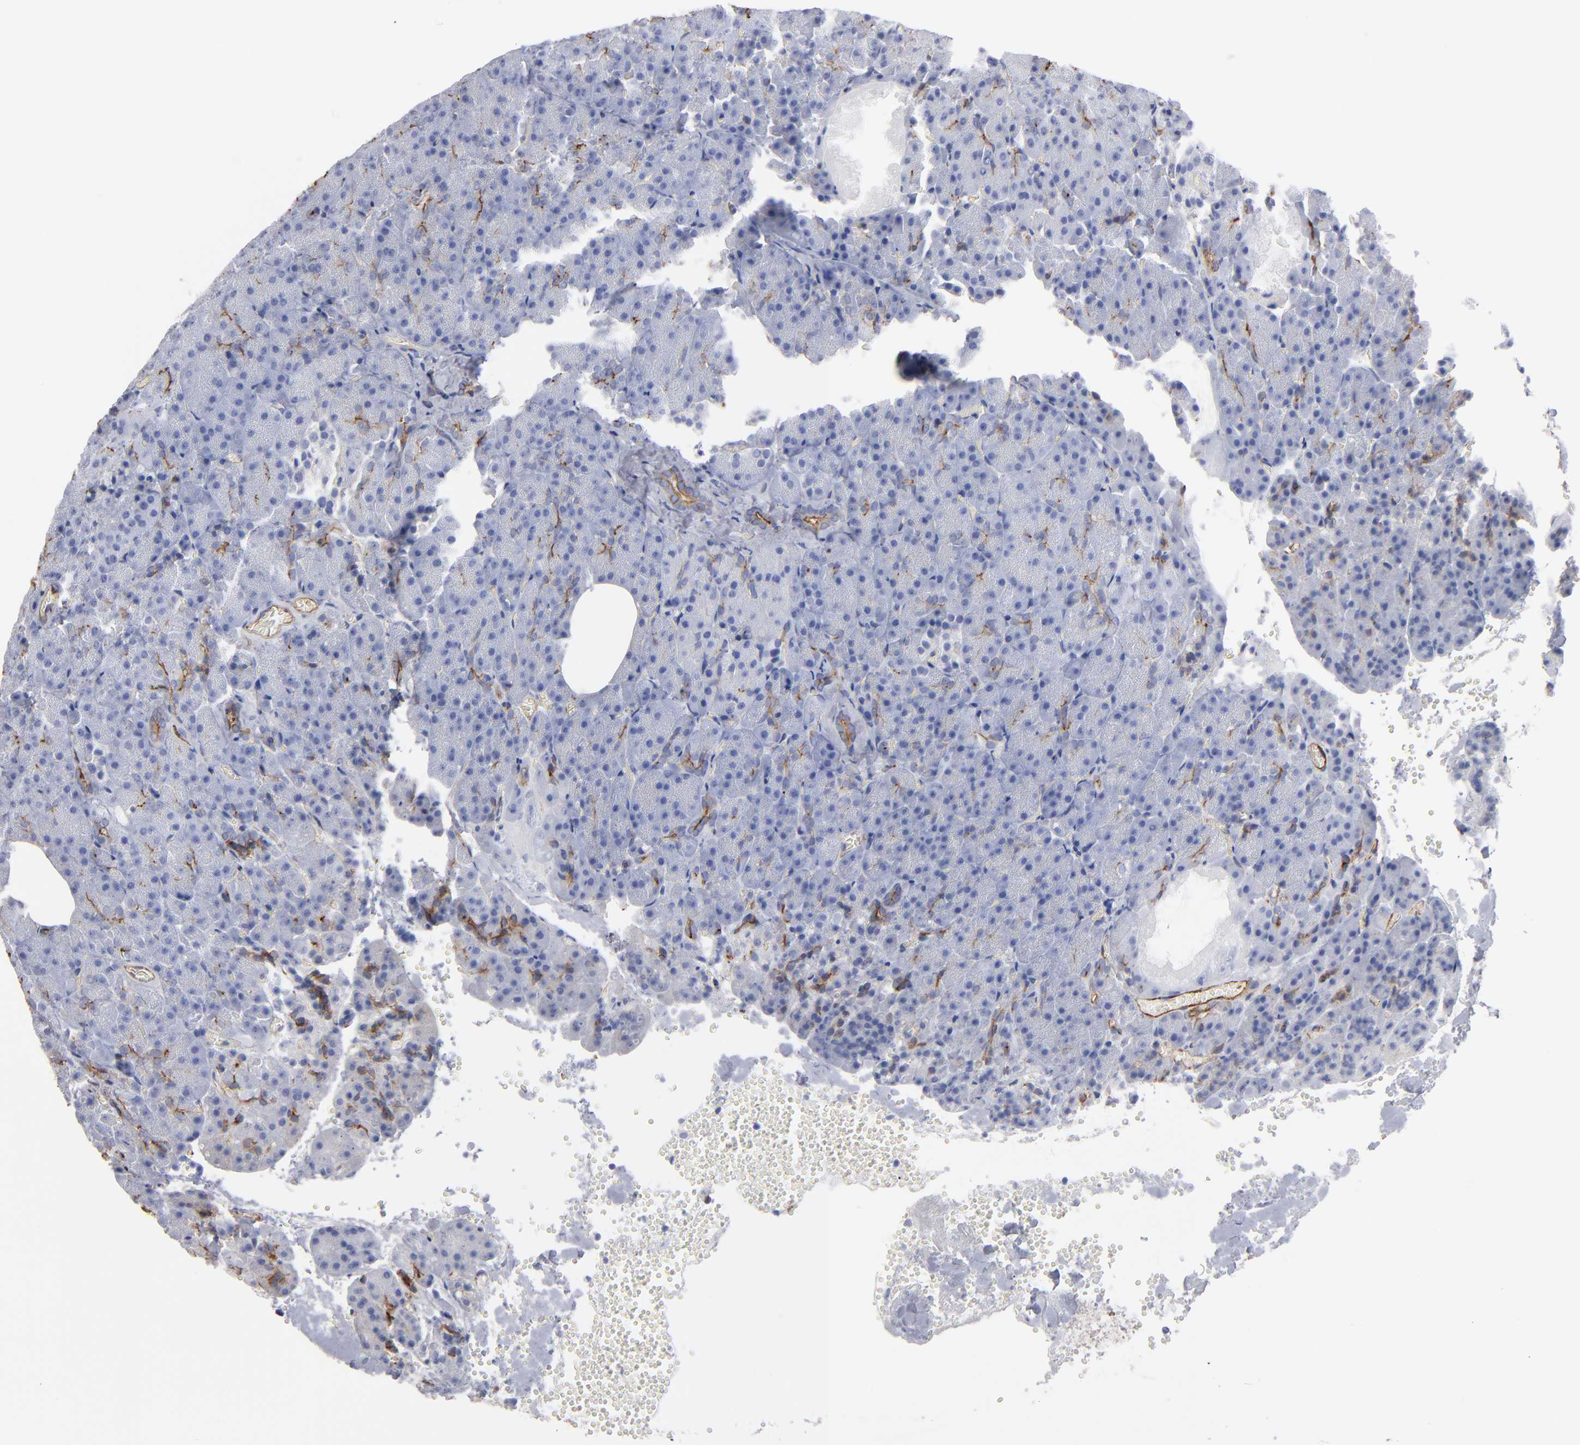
{"staining": {"intensity": "weak", "quantity": "<25%", "location": "cytoplasmic/membranous"}, "tissue": "carcinoid", "cell_type": "Tumor cells", "image_type": "cancer", "snomed": [{"axis": "morphology", "description": "Normal tissue, NOS"}, {"axis": "morphology", "description": "Carcinoid, malignant, NOS"}, {"axis": "topography", "description": "Pancreas"}], "caption": "IHC of malignant carcinoid exhibits no expression in tumor cells.", "gene": "TM4SF1", "patient": {"sex": "female", "age": 35}}